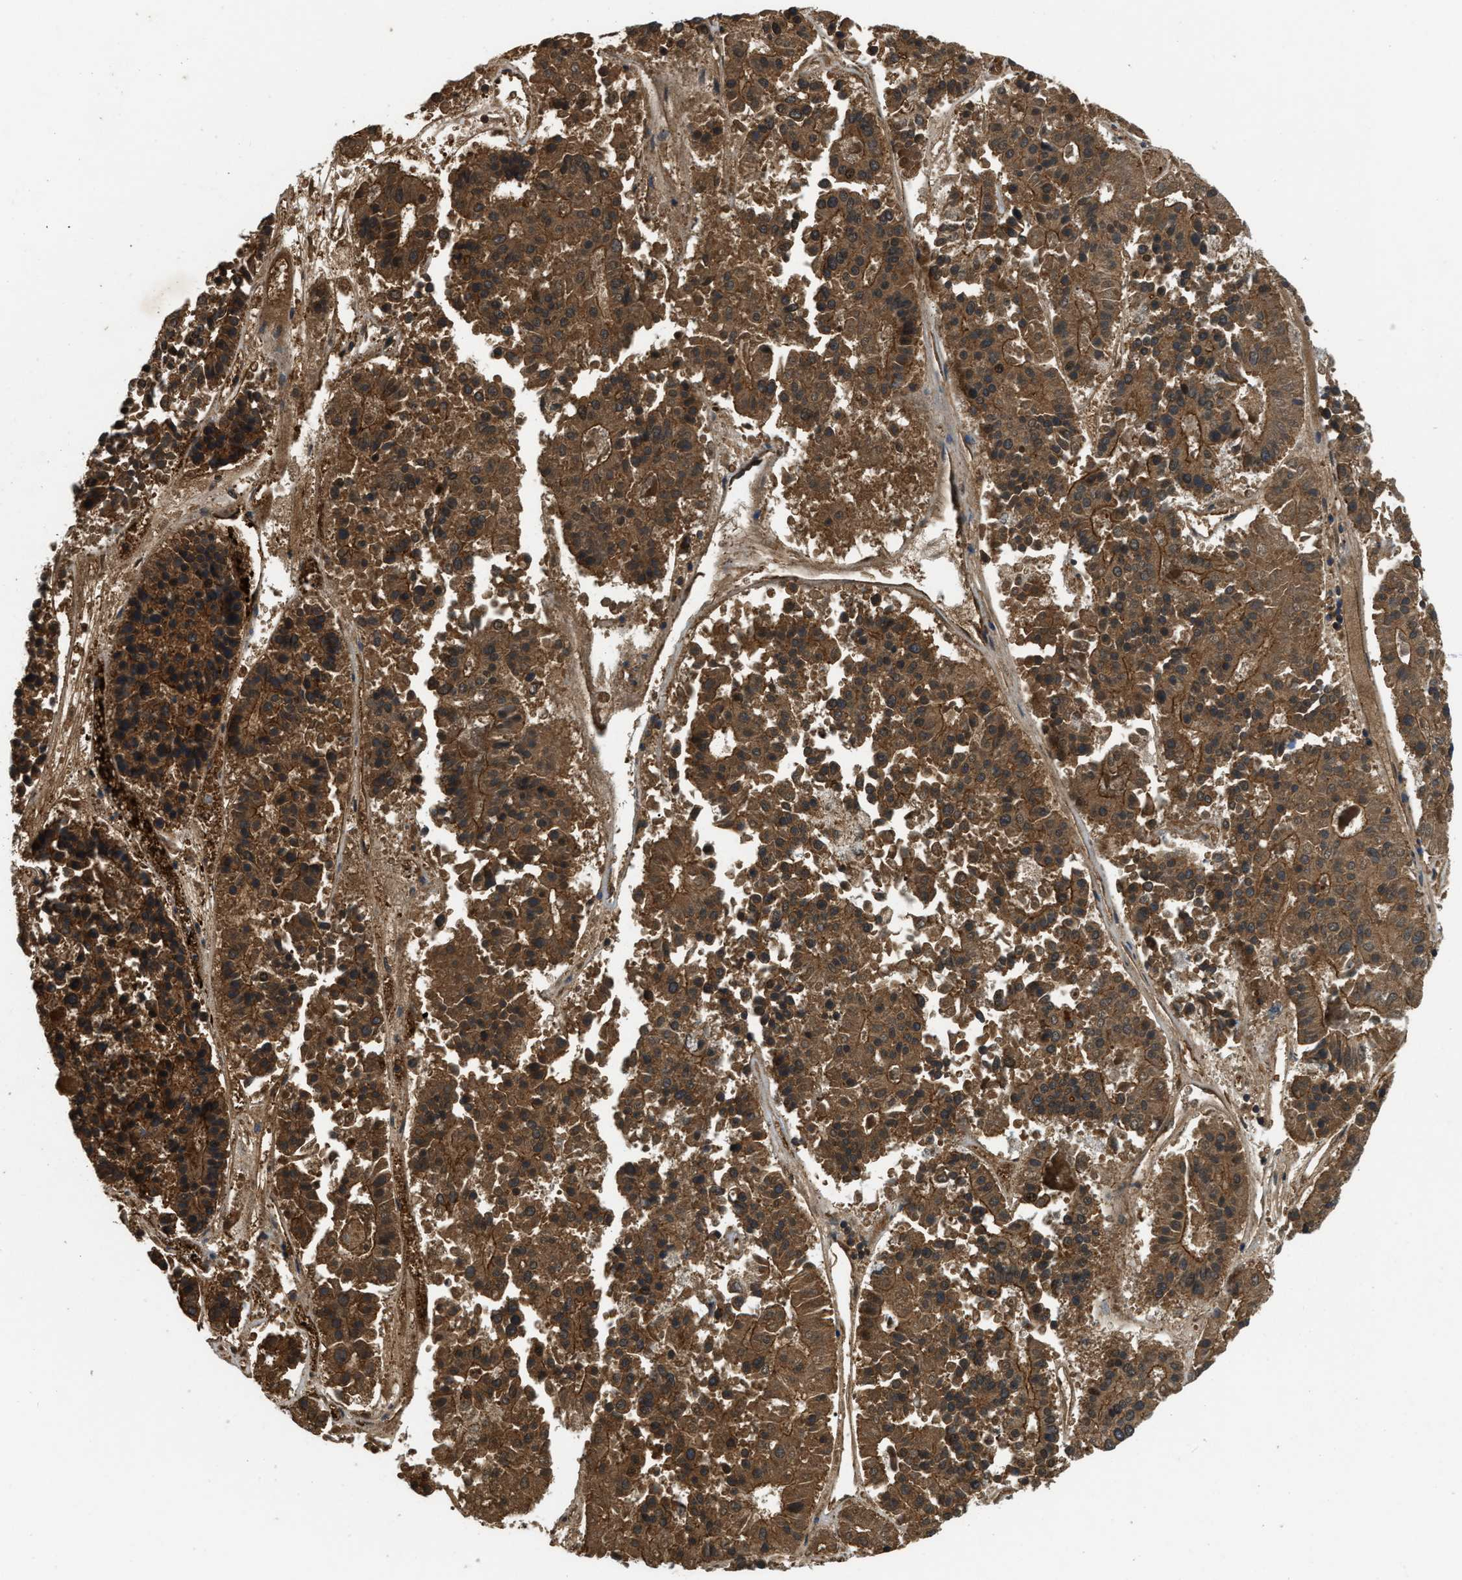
{"staining": {"intensity": "moderate", "quantity": ">75%", "location": "cytoplasmic/membranous"}, "tissue": "pancreatic cancer", "cell_type": "Tumor cells", "image_type": "cancer", "snomed": [{"axis": "morphology", "description": "Adenocarcinoma, NOS"}, {"axis": "topography", "description": "Pancreas"}], "caption": "Pancreatic cancer stained with a brown dye reveals moderate cytoplasmic/membranous positive expression in approximately >75% of tumor cells.", "gene": "ERC1", "patient": {"sex": "male", "age": 50}}